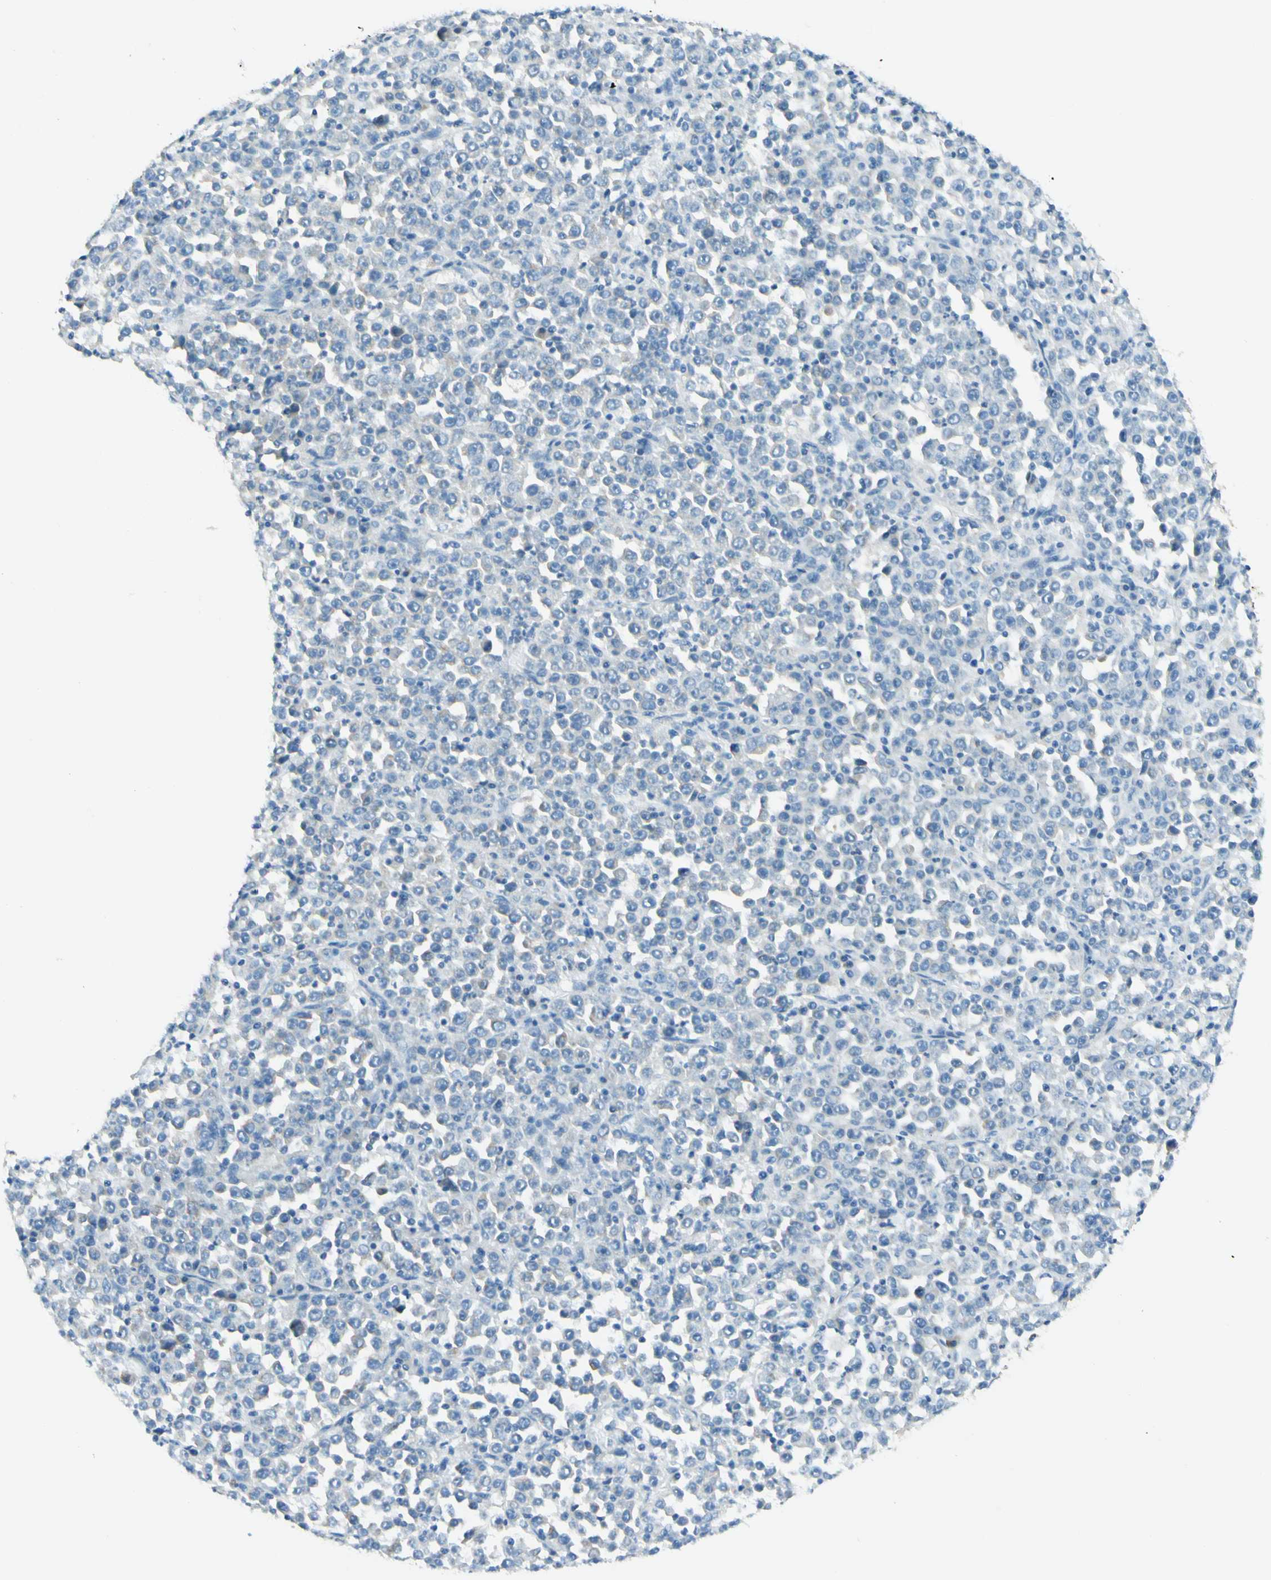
{"staining": {"intensity": "negative", "quantity": "none", "location": "none"}, "tissue": "stomach cancer", "cell_type": "Tumor cells", "image_type": "cancer", "snomed": [{"axis": "morphology", "description": "Normal tissue, NOS"}, {"axis": "morphology", "description": "Adenocarcinoma, NOS"}, {"axis": "topography", "description": "Stomach, upper"}, {"axis": "topography", "description": "Stomach"}], "caption": "Adenocarcinoma (stomach) was stained to show a protein in brown. There is no significant staining in tumor cells. (DAB (3,3'-diaminobenzidine) immunohistochemistry (IHC) visualized using brightfield microscopy, high magnification).", "gene": "ARMC10", "patient": {"sex": "male", "age": 59}}